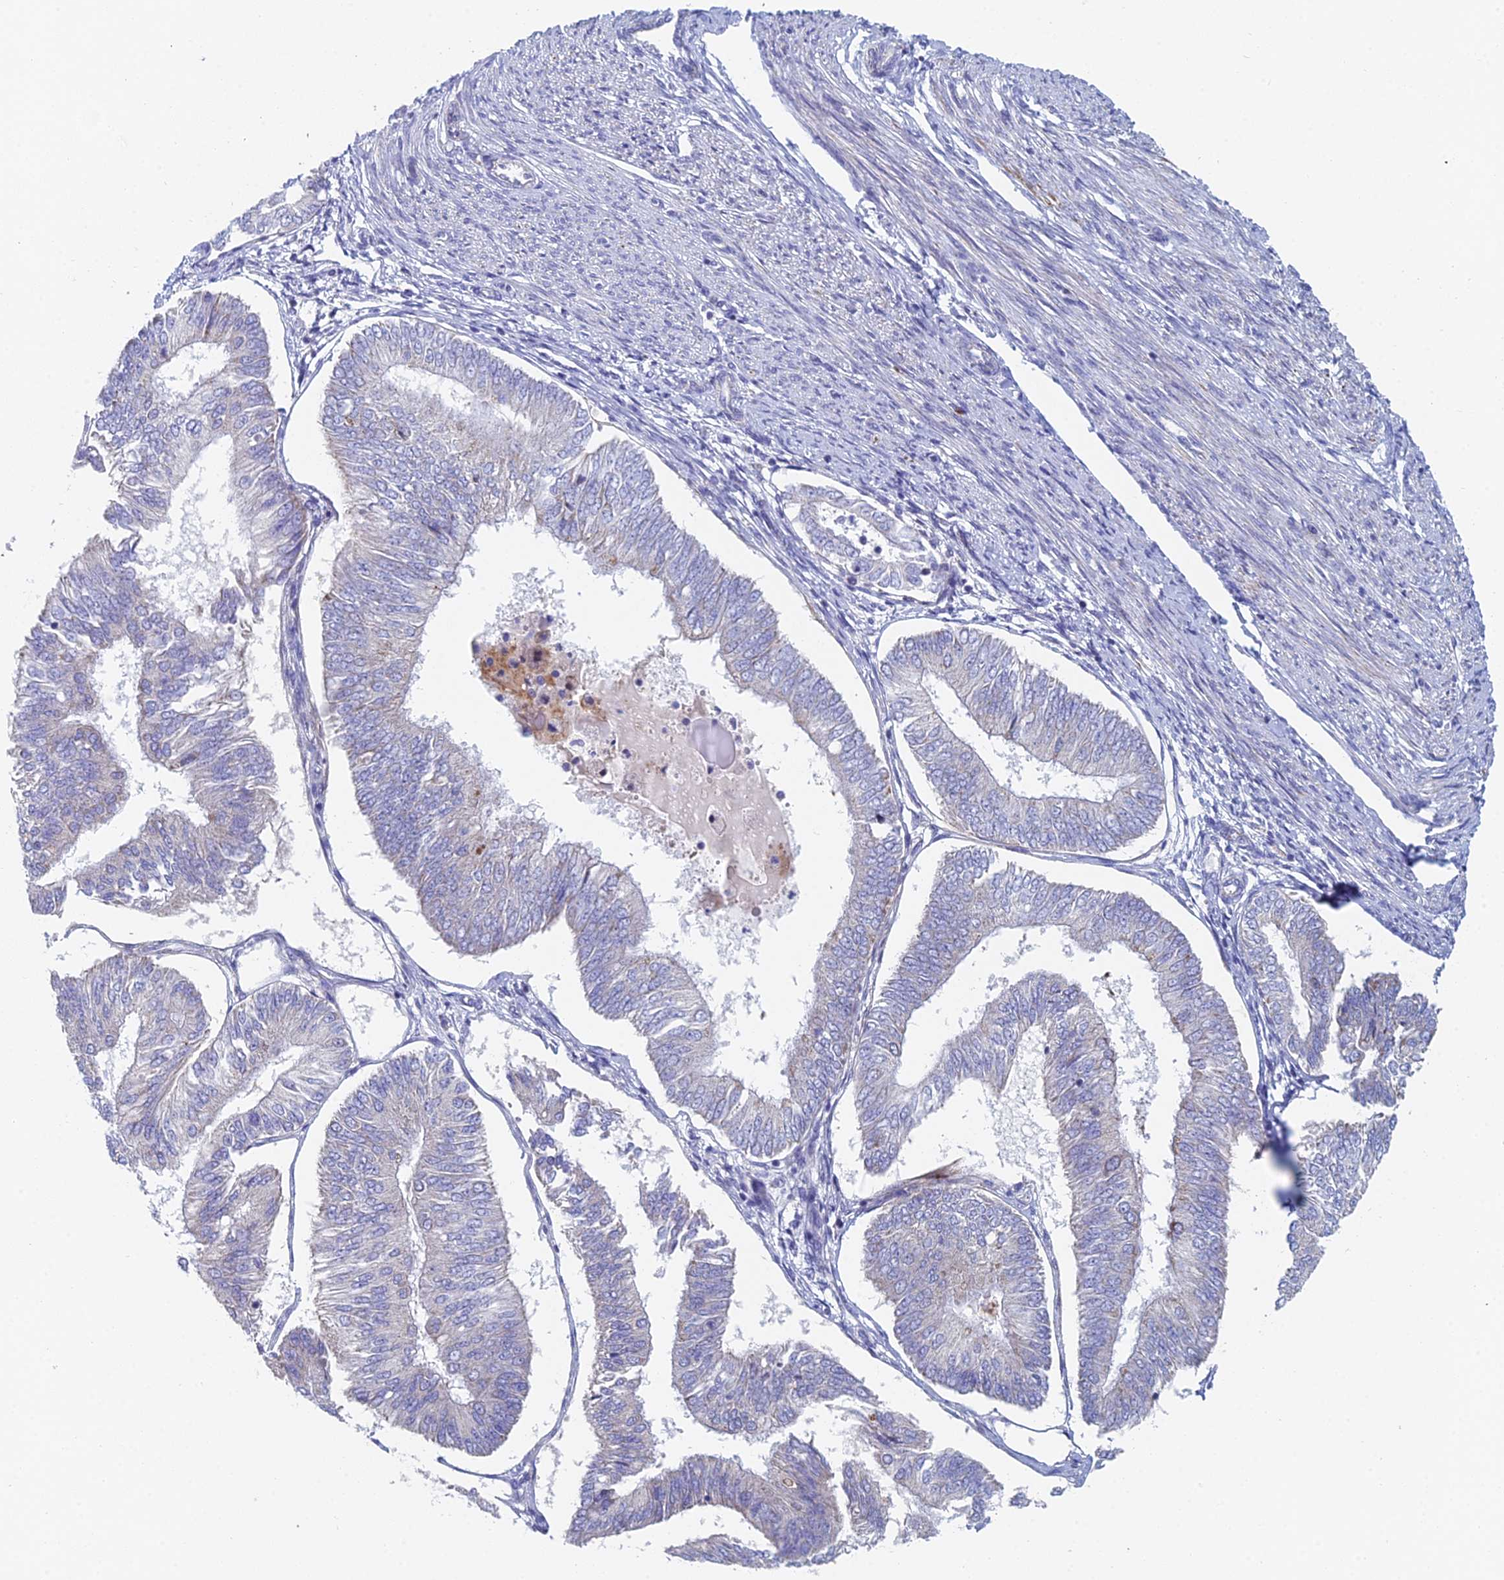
{"staining": {"intensity": "negative", "quantity": "none", "location": "none"}, "tissue": "endometrial cancer", "cell_type": "Tumor cells", "image_type": "cancer", "snomed": [{"axis": "morphology", "description": "Adenocarcinoma, NOS"}, {"axis": "topography", "description": "Endometrium"}], "caption": "This histopathology image is of adenocarcinoma (endometrial) stained with immunohistochemistry (IHC) to label a protein in brown with the nuclei are counter-stained blue. There is no positivity in tumor cells. The staining was performed using DAB (3,3'-diaminobenzidine) to visualize the protein expression in brown, while the nuclei were stained in blue with hematoxylin (Magnification: 20x).", "gene": "ACSM1", "patient": {"sex": "female", "age": 58}}